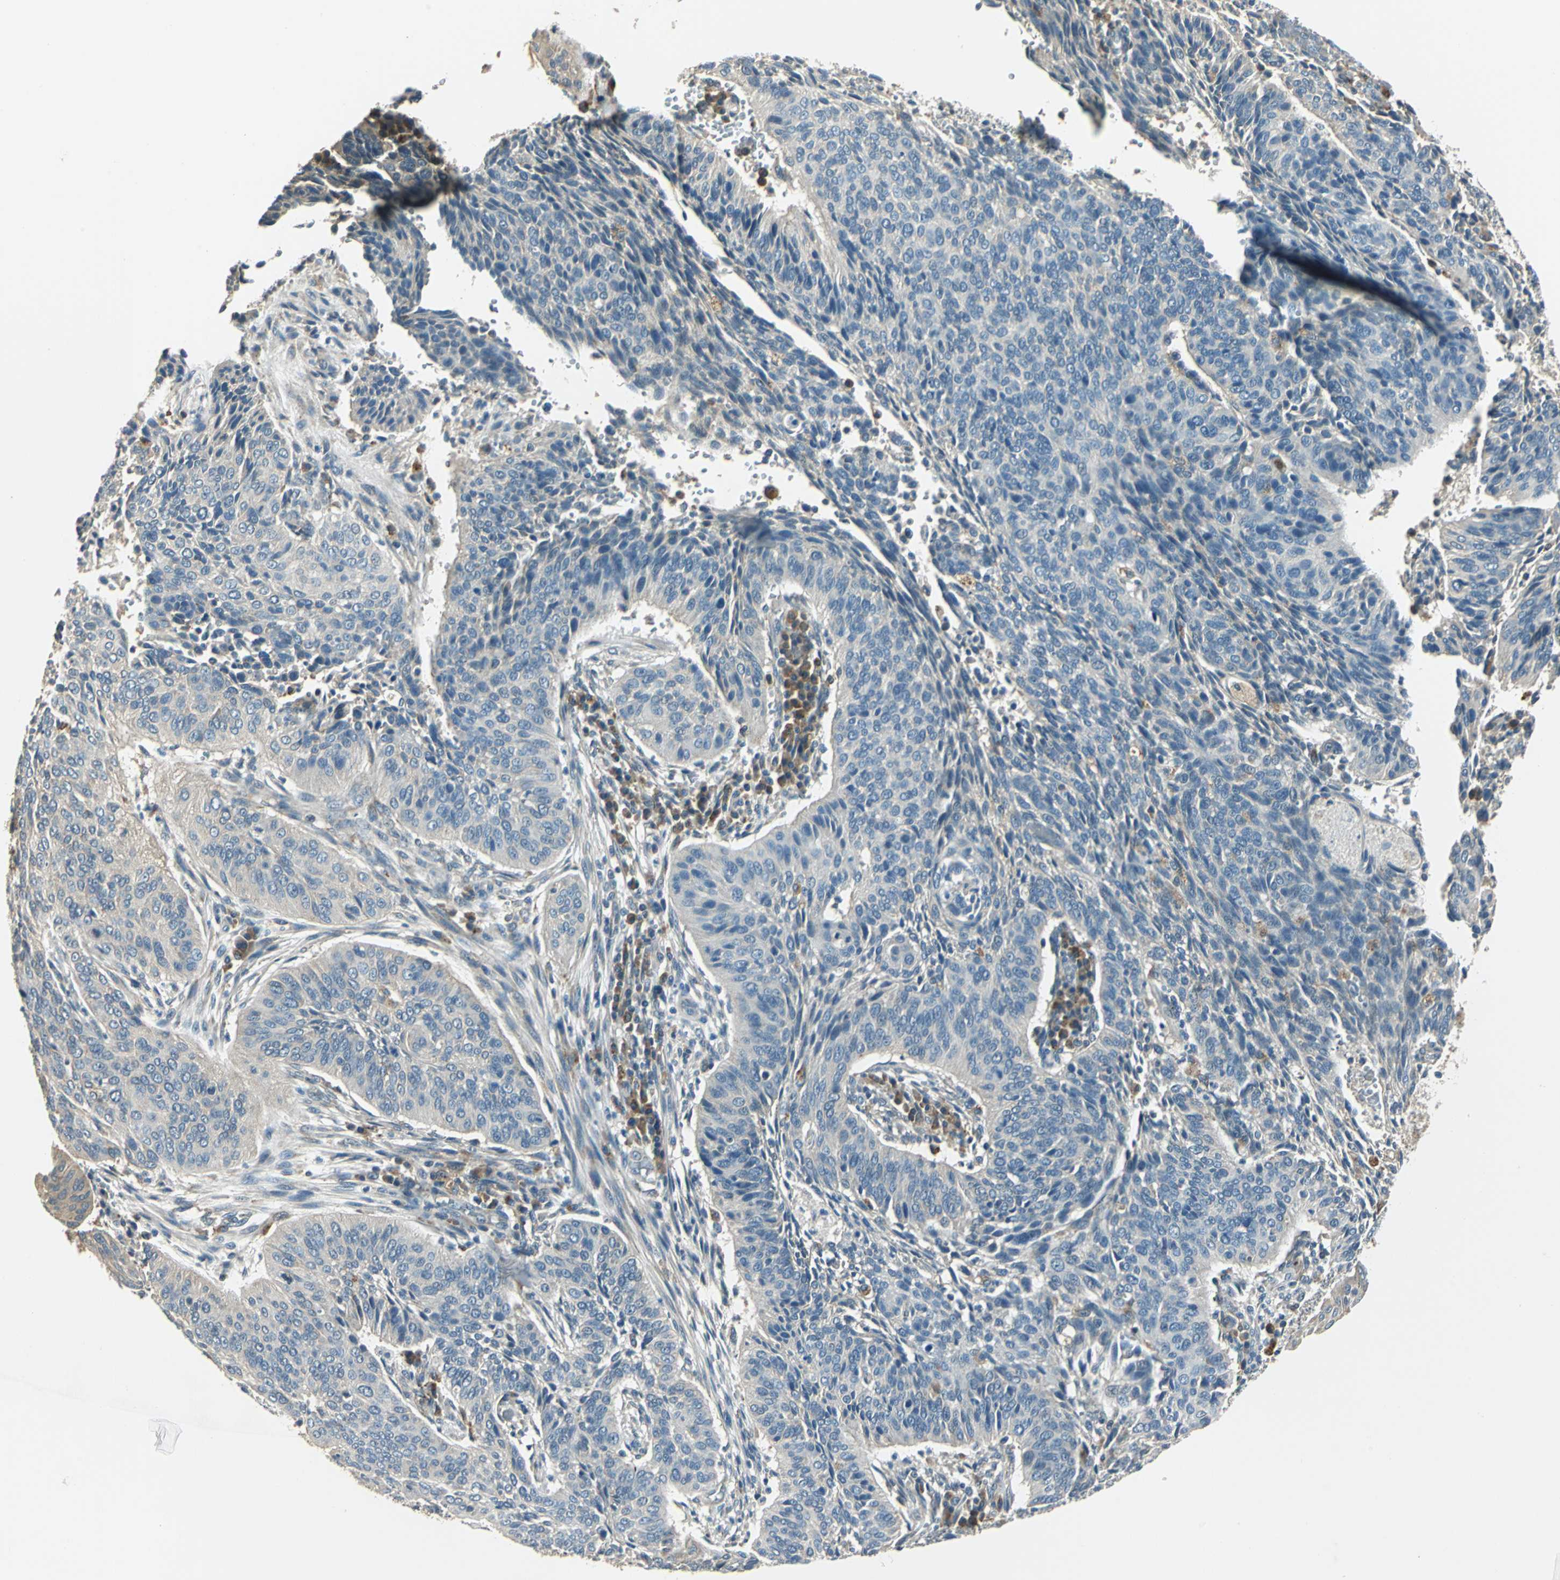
{"staining": {"intensity": "negative", "quantity": "none", "location": "none"}, "tissue": "cervical cancer", "cell_type": "Tumor cells", "image_type": "cancer", "snomed": [{"axis": "morphology", "description": "Squamous cell carcinoma, NOS"}, {"axis": "topography", "description": "Cervix"}], "caption": "A high-resolution micrograph shows immunohistochemistry (IHC) staining of cervical cancer (squamous cell carcinoma), which reveals no significant expression in tumor cells.", "gene": "NIT1", "patient": {"sex": "female", "age": 39}}